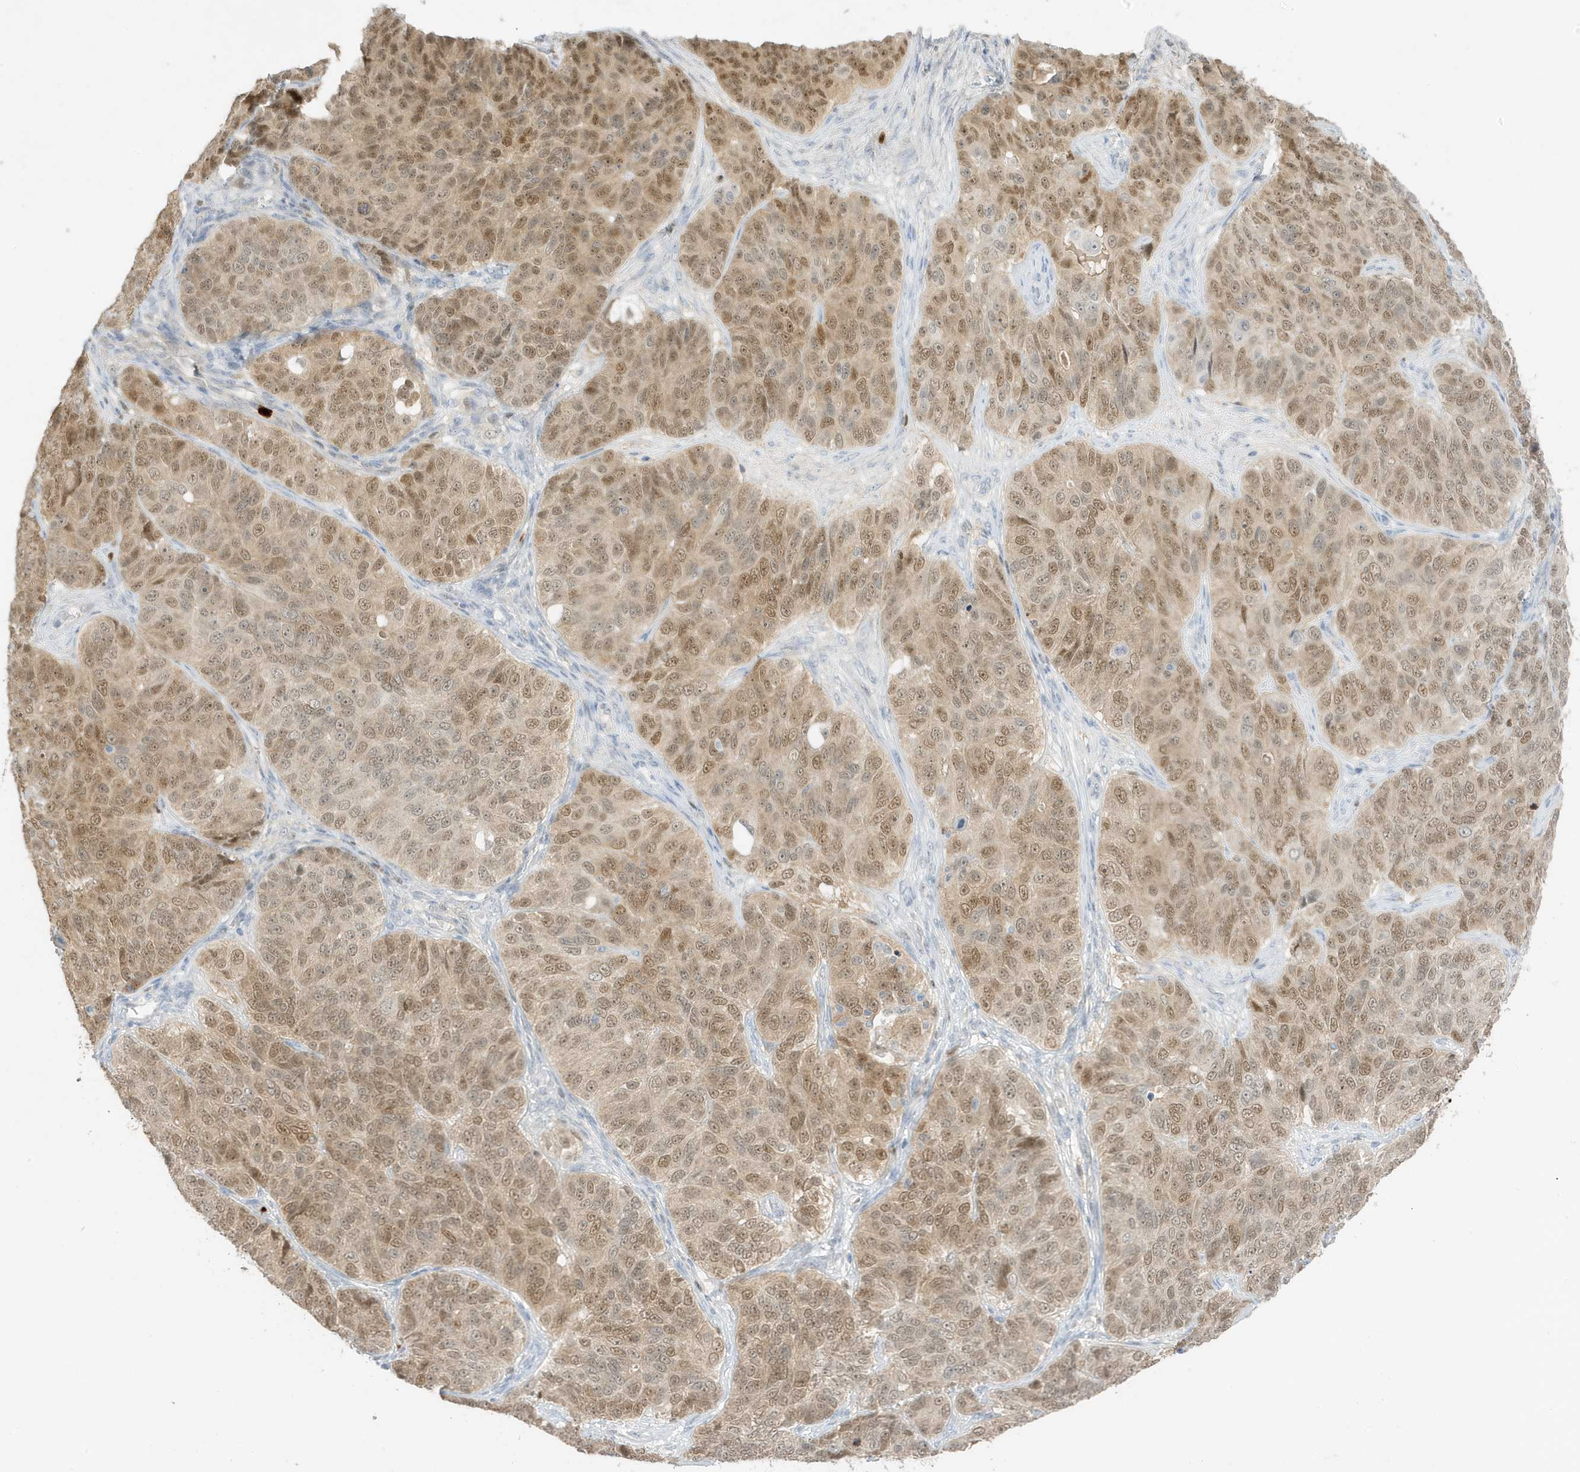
{"staining": {"intensity": "moderate", "quantity": ">75%", "location": "cytoplasmic/membranous,nuclear"}, "tissue": "ovarian cancer", "cell_type": "Tumor cells", "image_type": "cancer", "snomed": [{"axis": "morphology", "description": "Carcinoma, endometroid"}, {"axis": "topography", "description": "Ovary"}], "caption": "Human ovarian cancer (endometroid carcinoma) stained with a protein marker demonstrates moderate staining in tumor cells.", "gene": "GCA", "patient": {"sex": "female", "age": 51}}